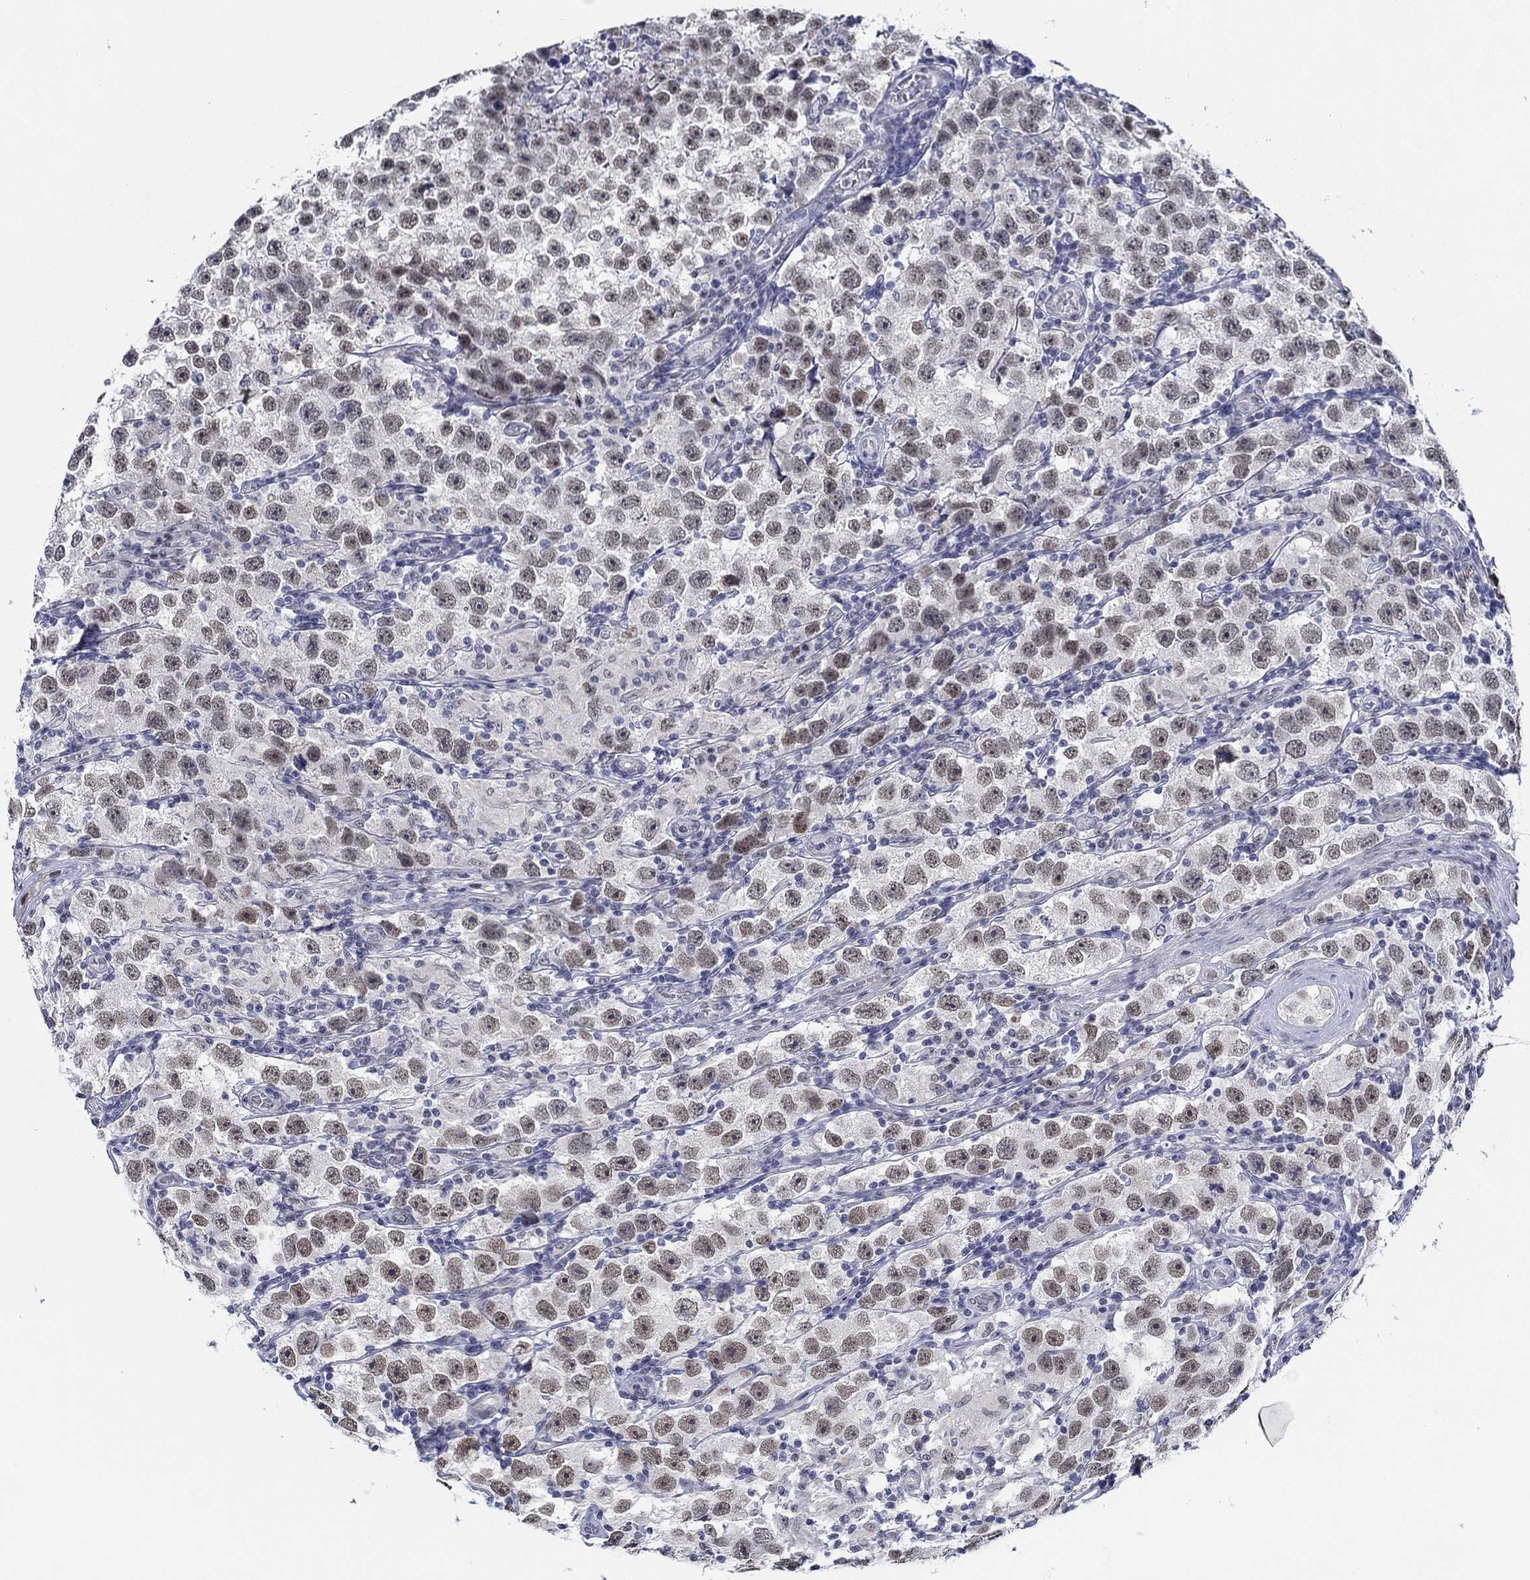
{"staining": {"intensity": "moderate", "quantity": "25%-75%", "location": "nuclear"}, "tissue": "testis cancer", "cell_type": "Tumor cells", "image_type": "cancer", "snomed": [{"axis": "morphology", "description": "Seminoma, NOS"}, {"axis": "topography", "description": "Testis"}], "caption": "A brown stain labels moderate nuclear positivity of a protein in testis seminoma tumor cells.", "gene": "SLC34A1", "patient": {"sex": "male", "age": 26}}